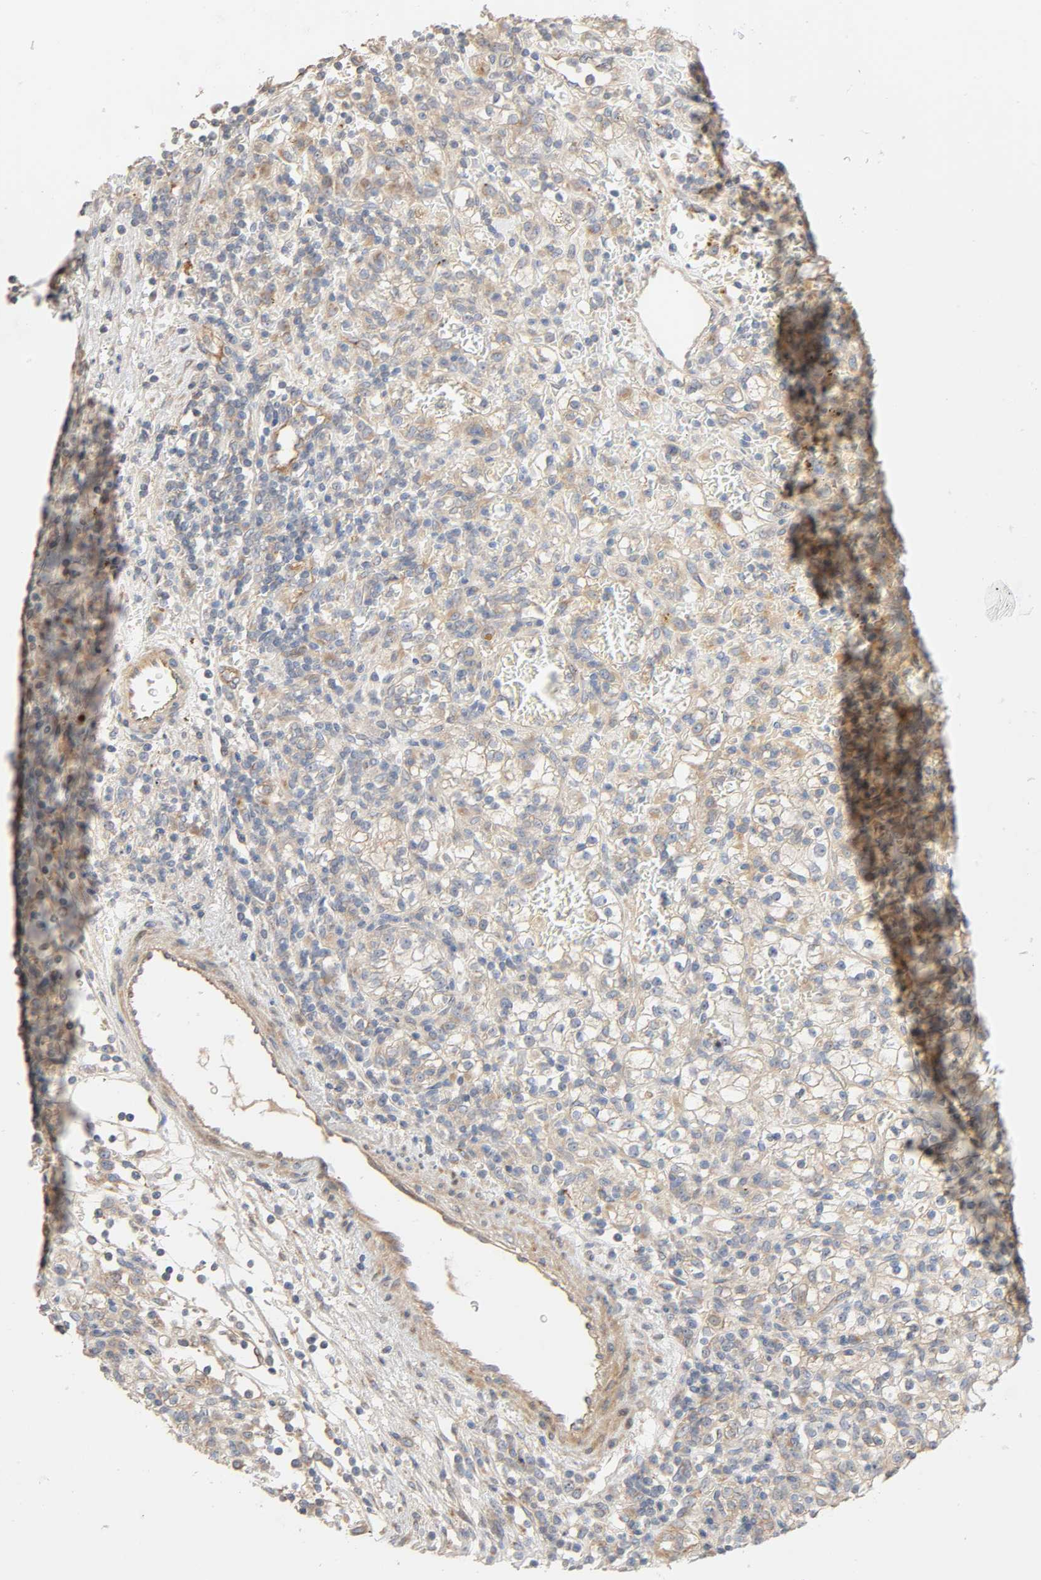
{"staining": {"intensity": "negative", "quantity": "none", "location": "none"}, "tissue": "renal cancer", "cell_type": "Tumor cells", "image_type": "cancer", "snomed": [{"axis": "morphology", "description": "Normal tissue, NOS"}, {"axis": "morphology", "description": "Adenocarcinoma, NOS"}, {"axis": "topography", "description": "Kidney"}], "caption": "An image of renal cancer (adenocarcinoma) stained for a protein displays no brown staining in tumor cells. Nuclei are stained in blue.", "gene": "SGSM1", "patient": {"sex": "female", "age": 55}}